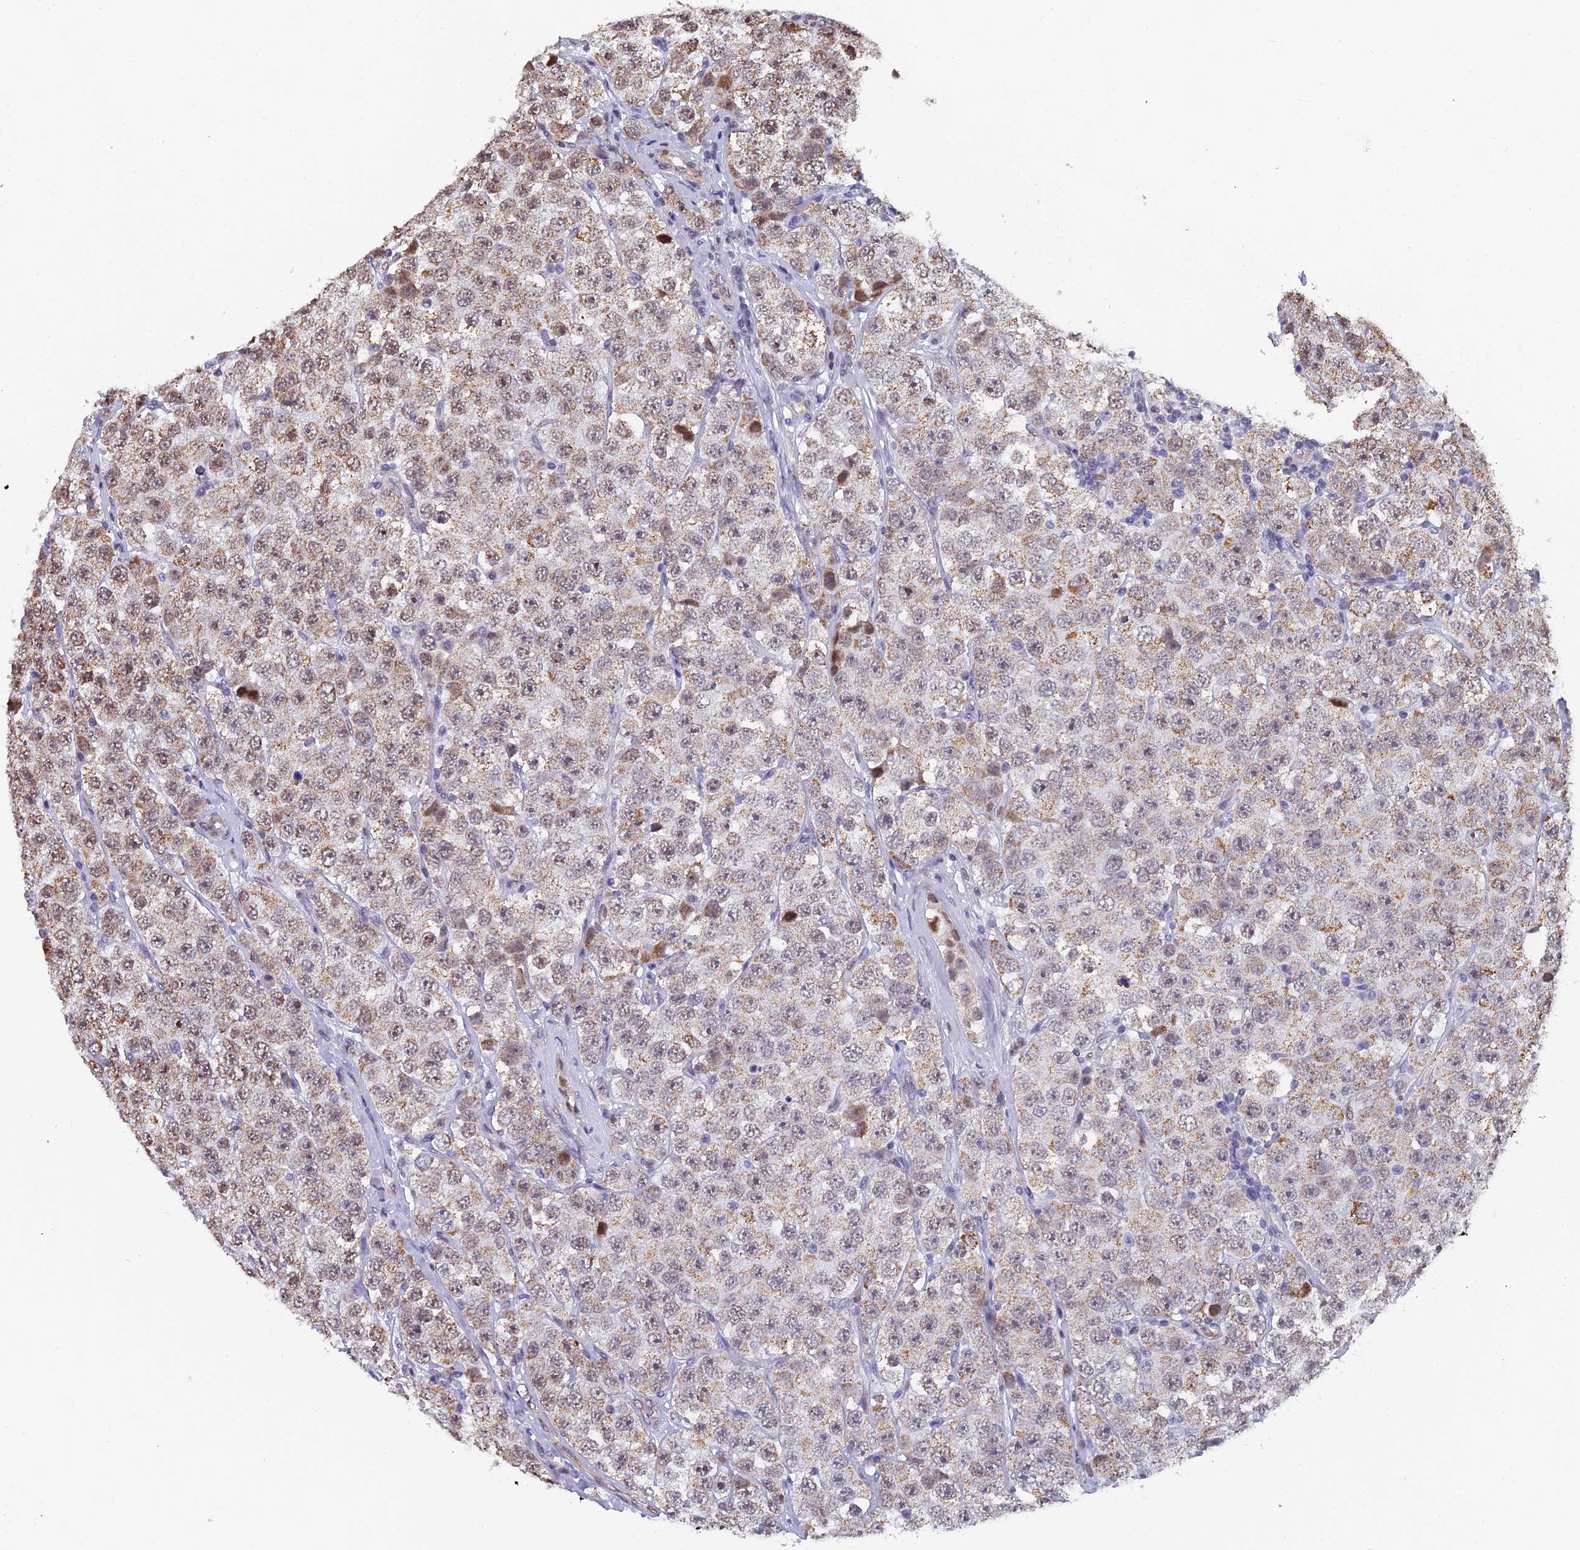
{"staining": {"intensity": "weak", "quantity": "25%-75%", "location": "cytoplasmic/membranous,nuclear"}, "tissue": "testis cancer", "cell_type": "Tumor cells", "image_type": "cancer", "snomed": [{"axis": "morphology", "description": "Seminoma, NOS"}, {"axis": "topography", "description": "Testis"}], "caption": "Approximately 25%-75% of tumor cells in human testis seminoma show weak cytoplasmic/membranous and nuclear protein positivity as visualized by brown immunohistochemical staining.", "gene": "XKR9", "patient": {"sex": "male", "age": 28}}